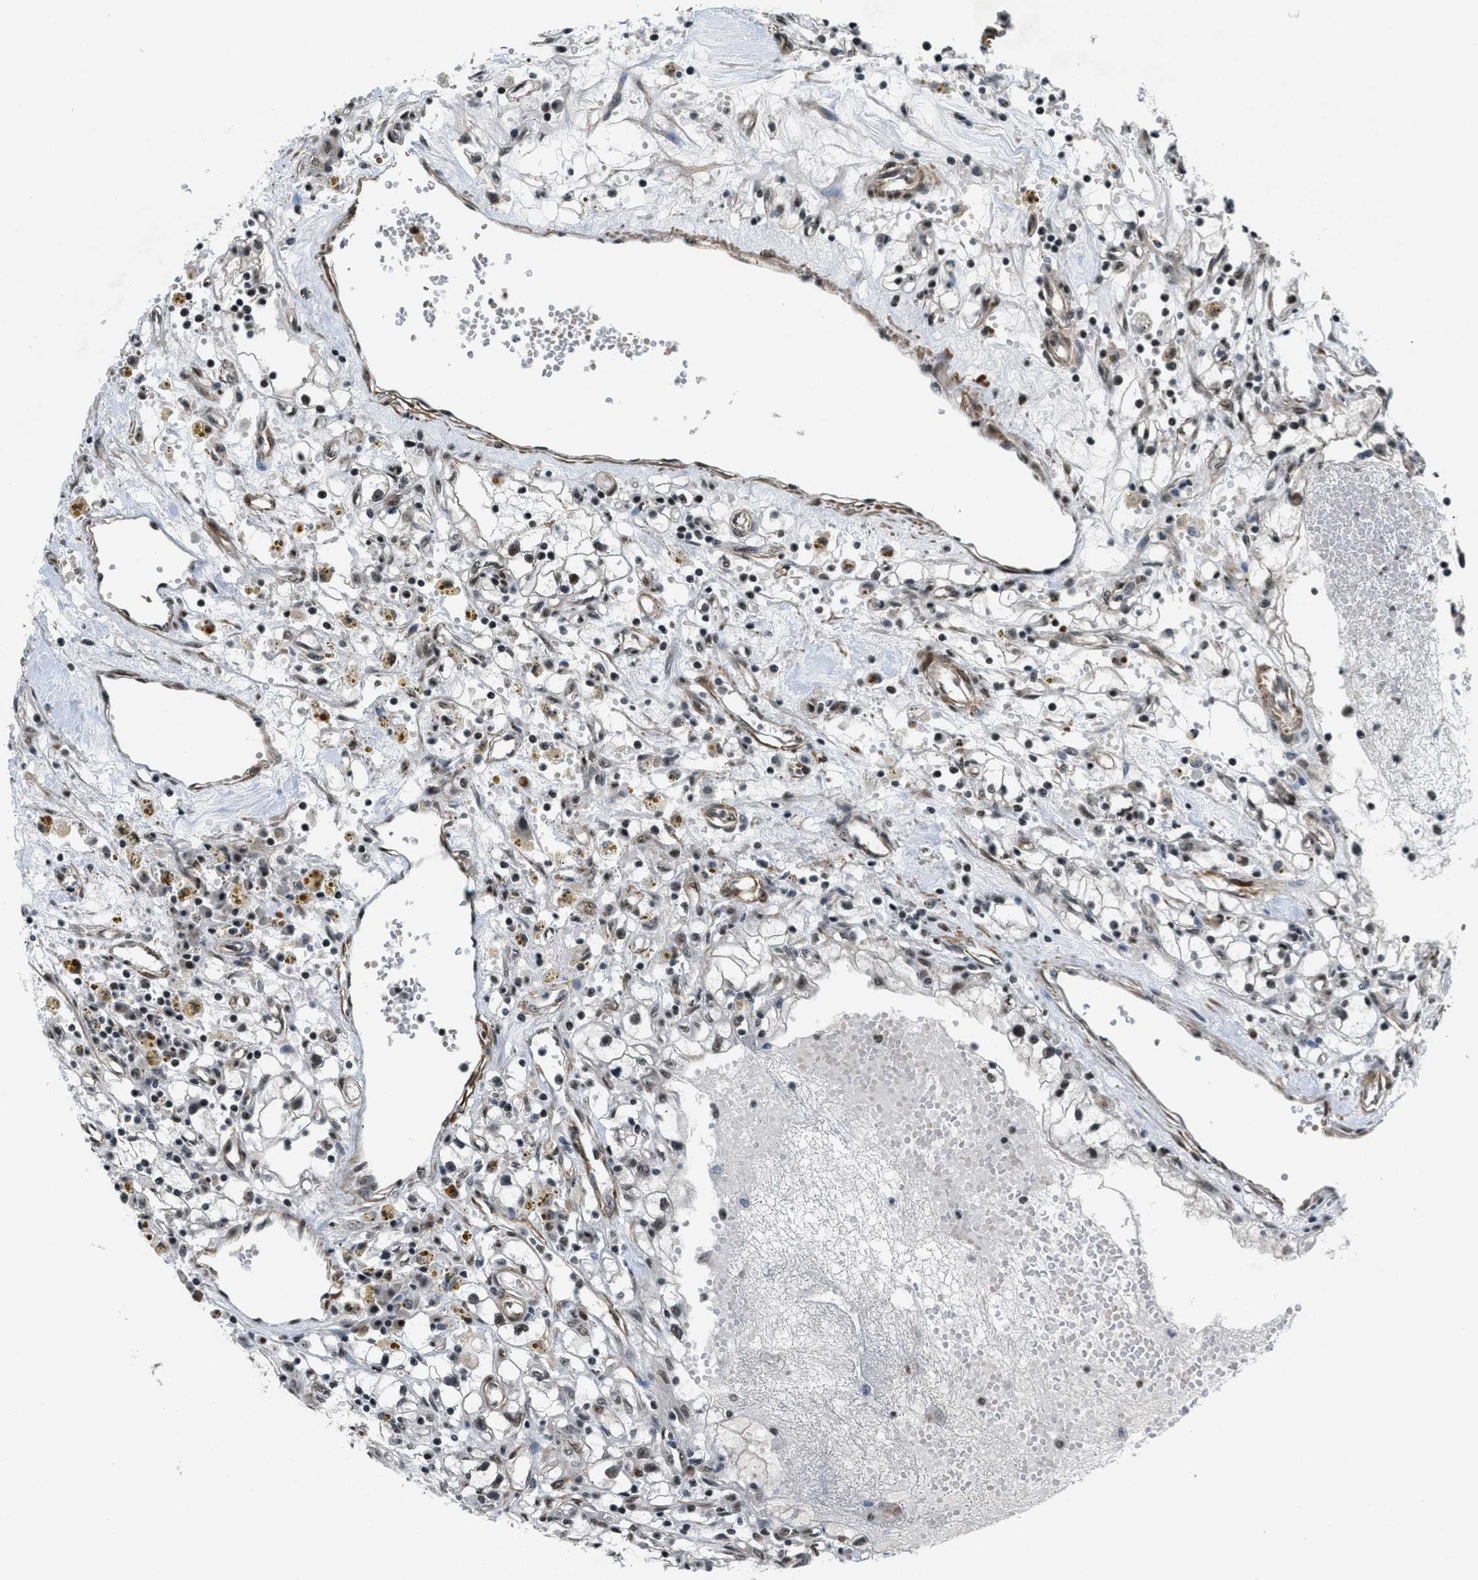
{"staining": {"intensity": "moderate", "quantity": ">75%", "location": "nuclear"}, "tissue": "renal cancer", "cell_type": "Tumor cells", "image_type": "cancer", "snomed": [{"axis": "morphology", "description": "Adenocarcinoma, NOS"}, {"axis": "topography", "description": "Kidney"}], "caption": "Moderate nuclear staining is present in about >75% of tumor cells in renal cancer.", "gene": "CFAP36", "patient": {"sex": "male", "age": 56}}